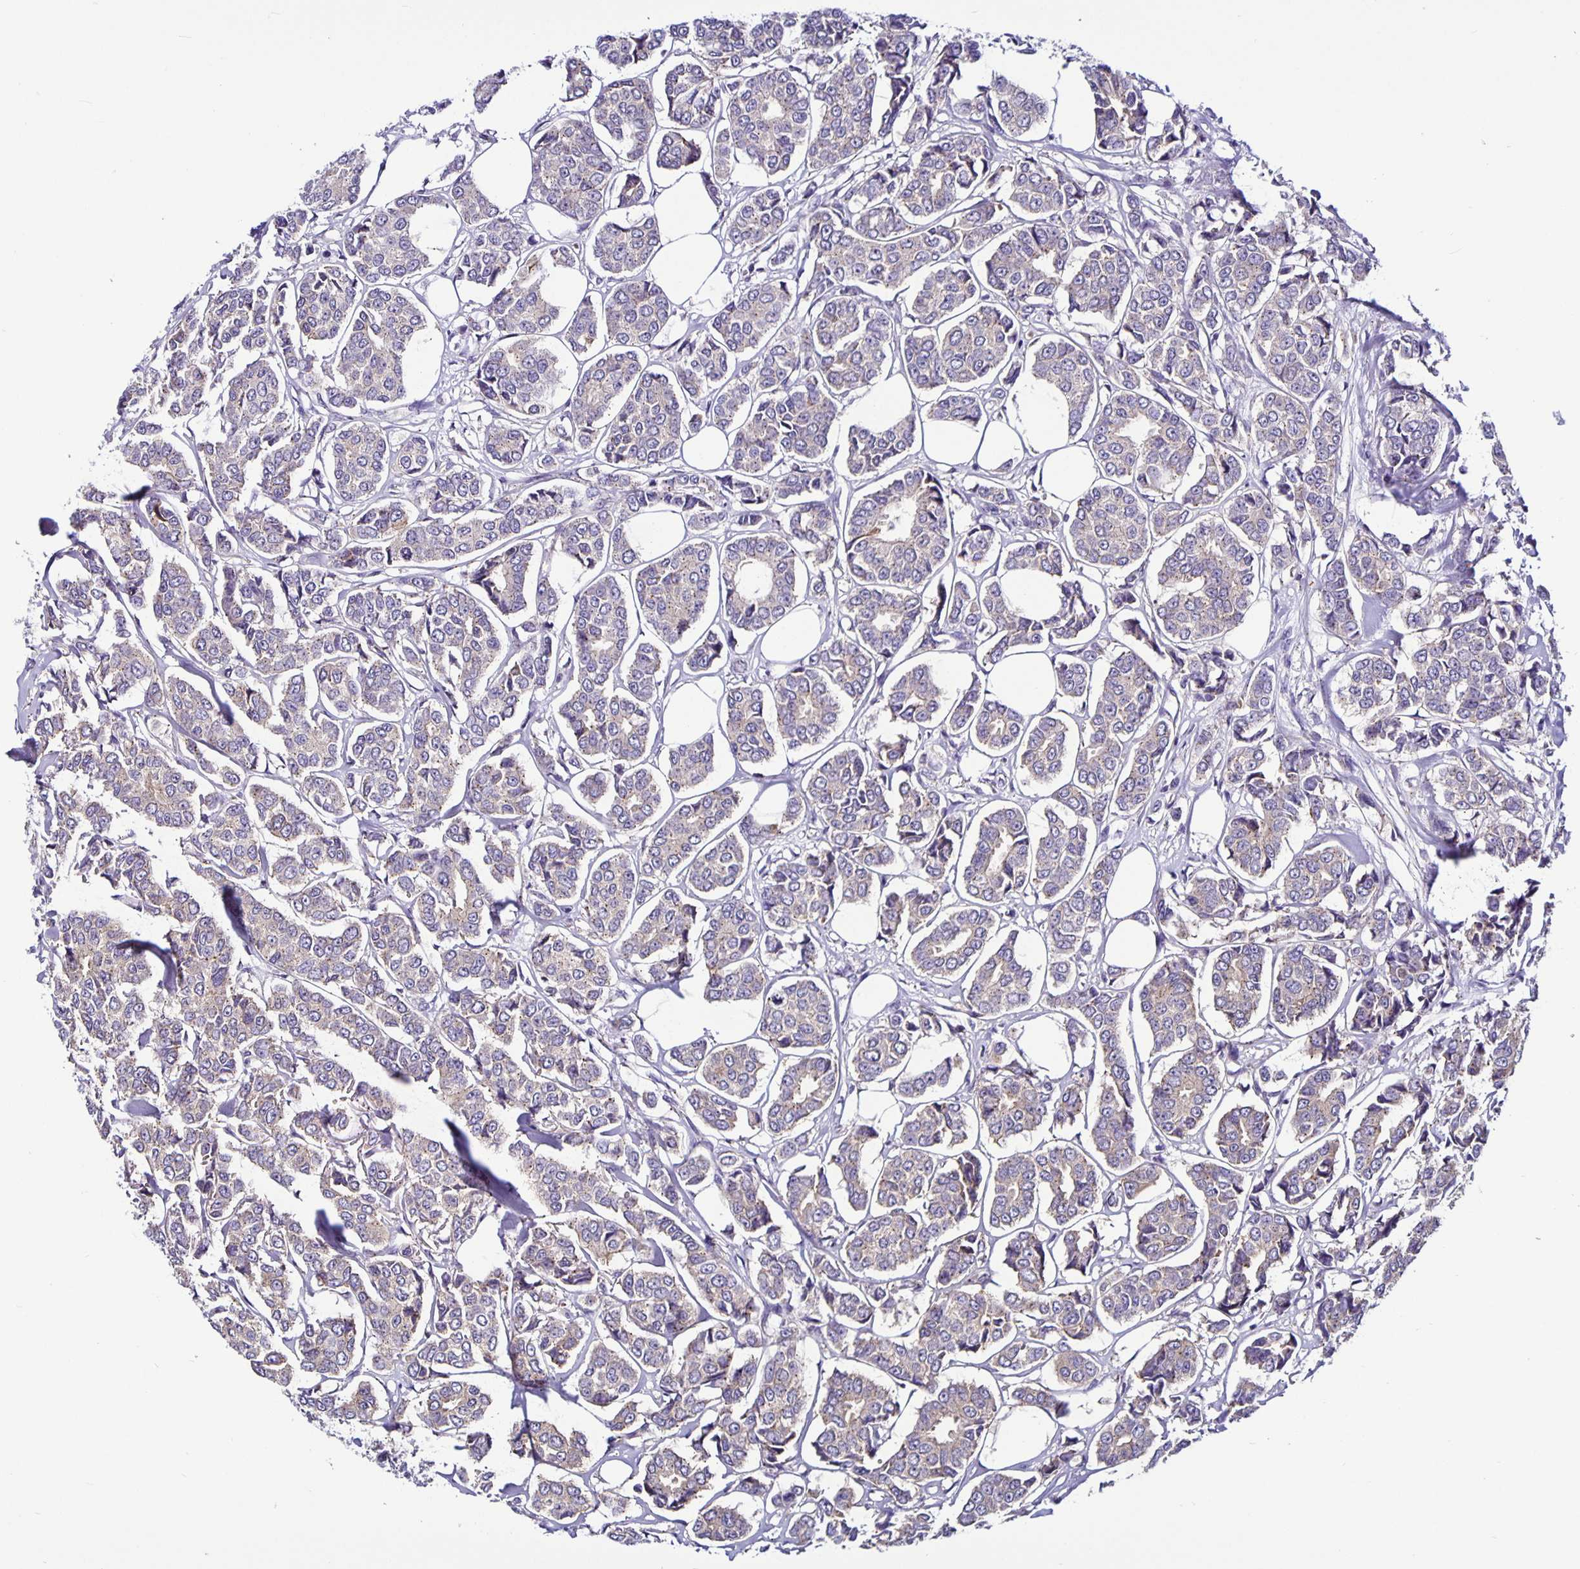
{"staining": {"intensity": "weak", "quantity": "<25%", "location": "cytoplasmic/membranous"}, "tissue": "breast cancer", "cell_type": "Tumor cells", "image_type": "cancer", "snomed": [{"axis": "morphology", "description": "Duct carcinoma"}, {"axis": "topography", "description": "Breast"}], "caption": "Invasive ductal carcinoma (breast) stained for a protein using immunohistochemistry exhibits no staining tumor cells.", "gene": "SNX5", "patient": {"sex": "female", "age": 94}}